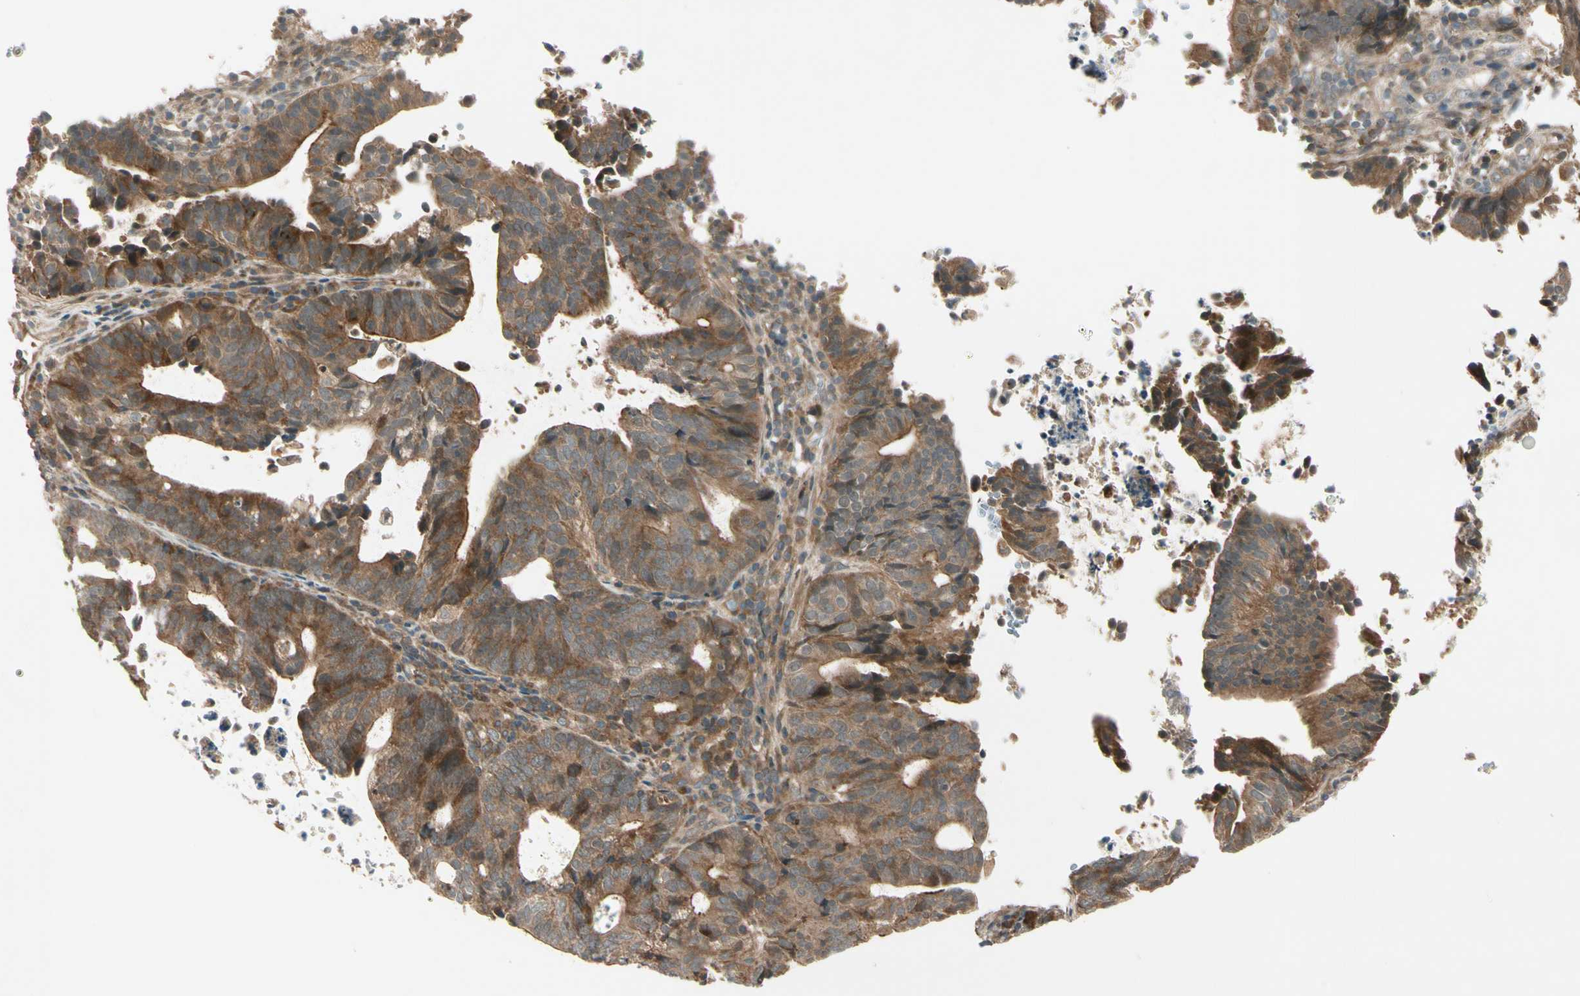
{"staining": {"intensity": "strong", "quantity": ">75%", "location": "cytoplasmic/membranous"}, "tissue": "endometrial cancer", "cell_type": "Tumor cells", "image_type": "cancer", "snomed": [{"axis": "morphology", "description": "Adenocarcinoma, NOS"}, {"axis": "topography", "description": "Uterus"}], "caption": "Adenocarcinoma (endometrial) tissue demonstrates strong cytoplasmic/membranous expression in approximately >75% of tumor cells Nuclei are stained in blue.", "gene": "ACVR1C", "patient": {"sex": "female", "age": 83}}